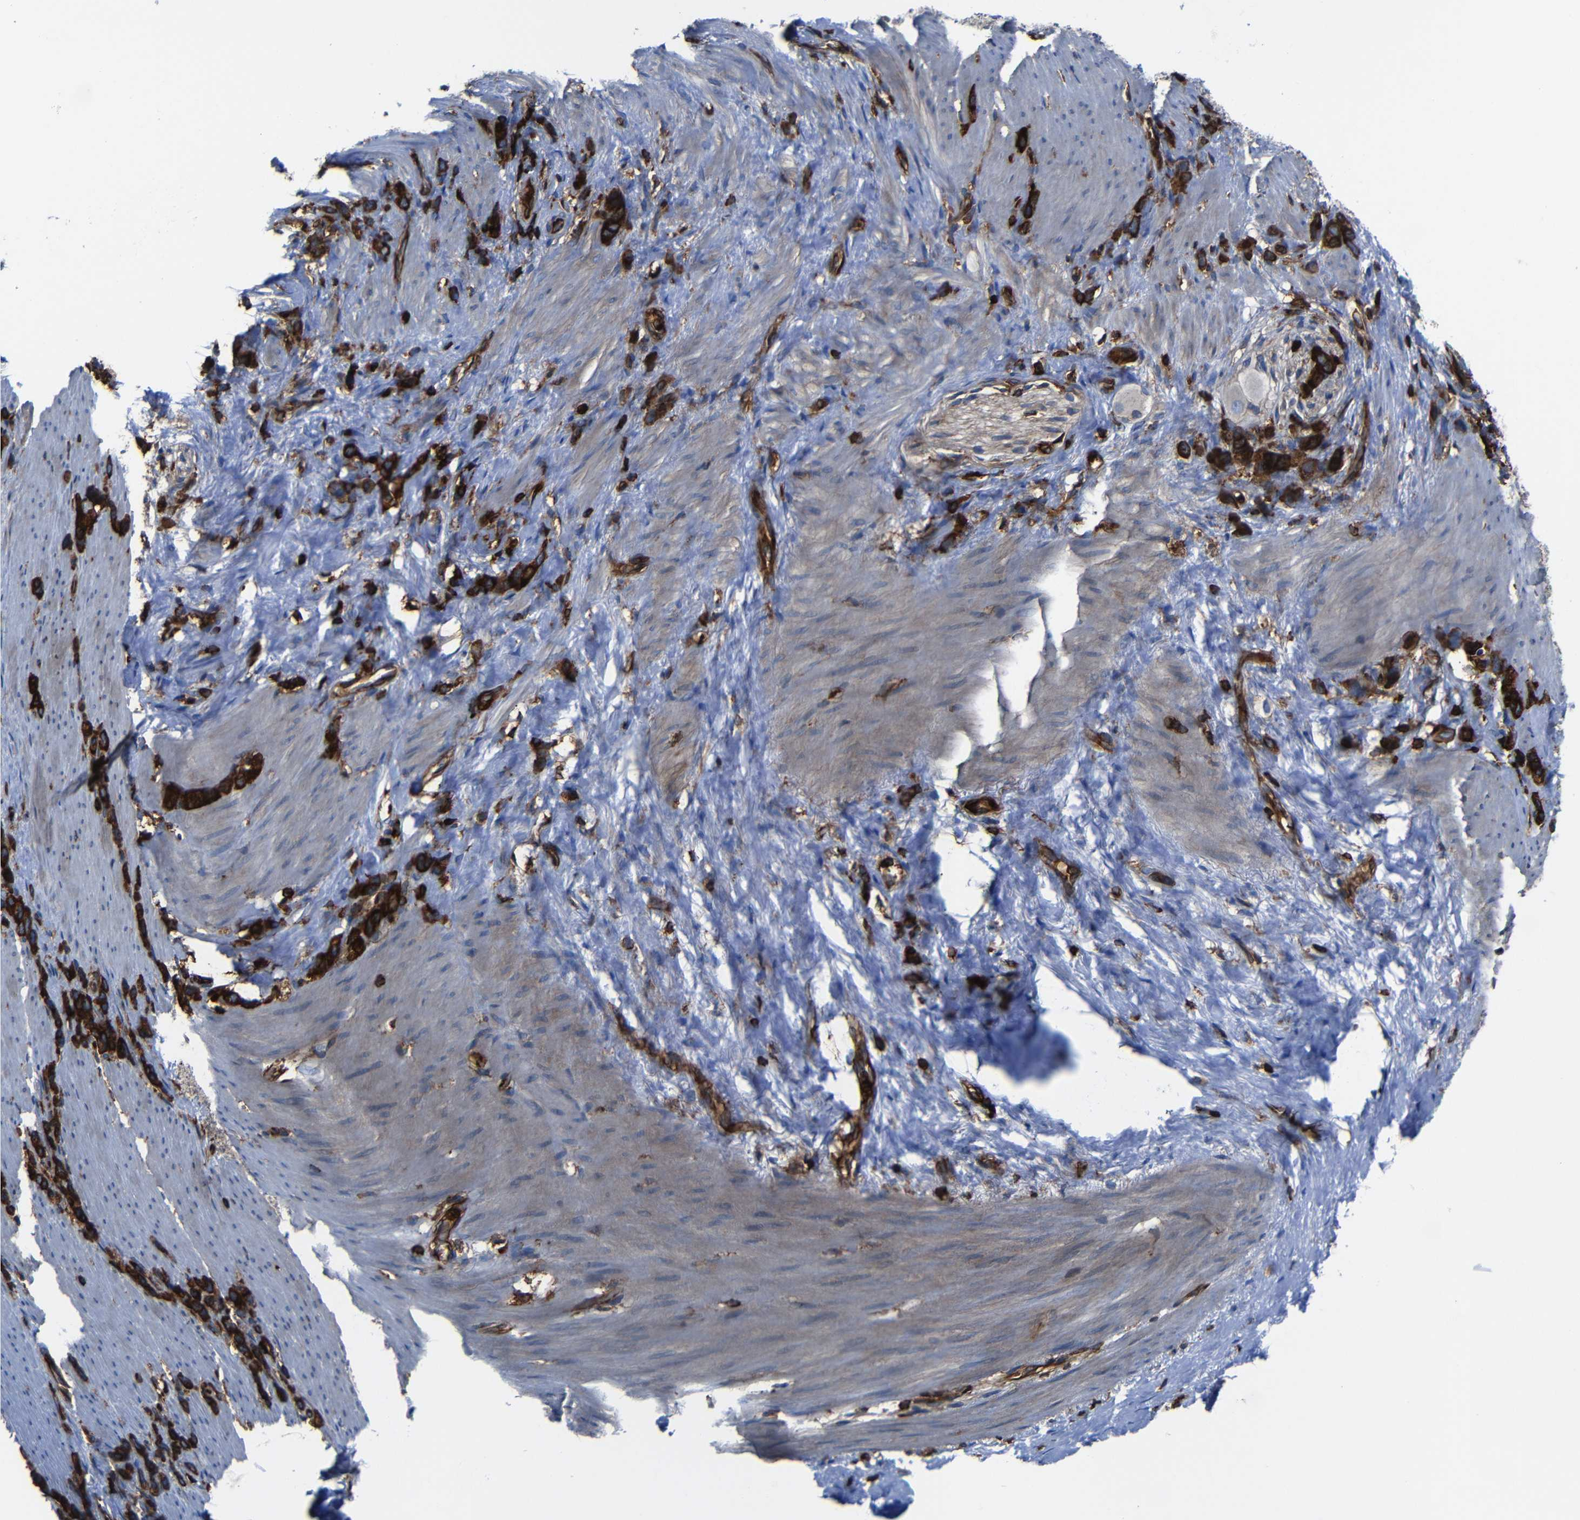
{"staining": {"intensity": "strong", "quantity": ">75%", "location": "cytoplasmic/membranous"}, "tissue": "stomach cancer", "cell_type": "Tumor cells", "image_type": "cancer", "snomed": [{"axis": "morphology", "description": "Normal tissue, NOS"}, {"axis": "morphology", "description": "Adenocarcinoma, NOS"}, {"axis": "morphology", "description": "Adenocarcinoma, High grade"}, {"axis": "topography", "description": "Stomach, upper"}, {"axis": "topography", "description": "Stomach"}], "caption": "The histopathology image reveals immunohistochemical staining of adenocarcinoma (high-grade) (stomach). There is strong cytoplasmic/membranous positivity is appreciated in about >75% of tumor cells.", "gene": "ARHGEF1", "patient": {"sex": "female", "age": 65}}